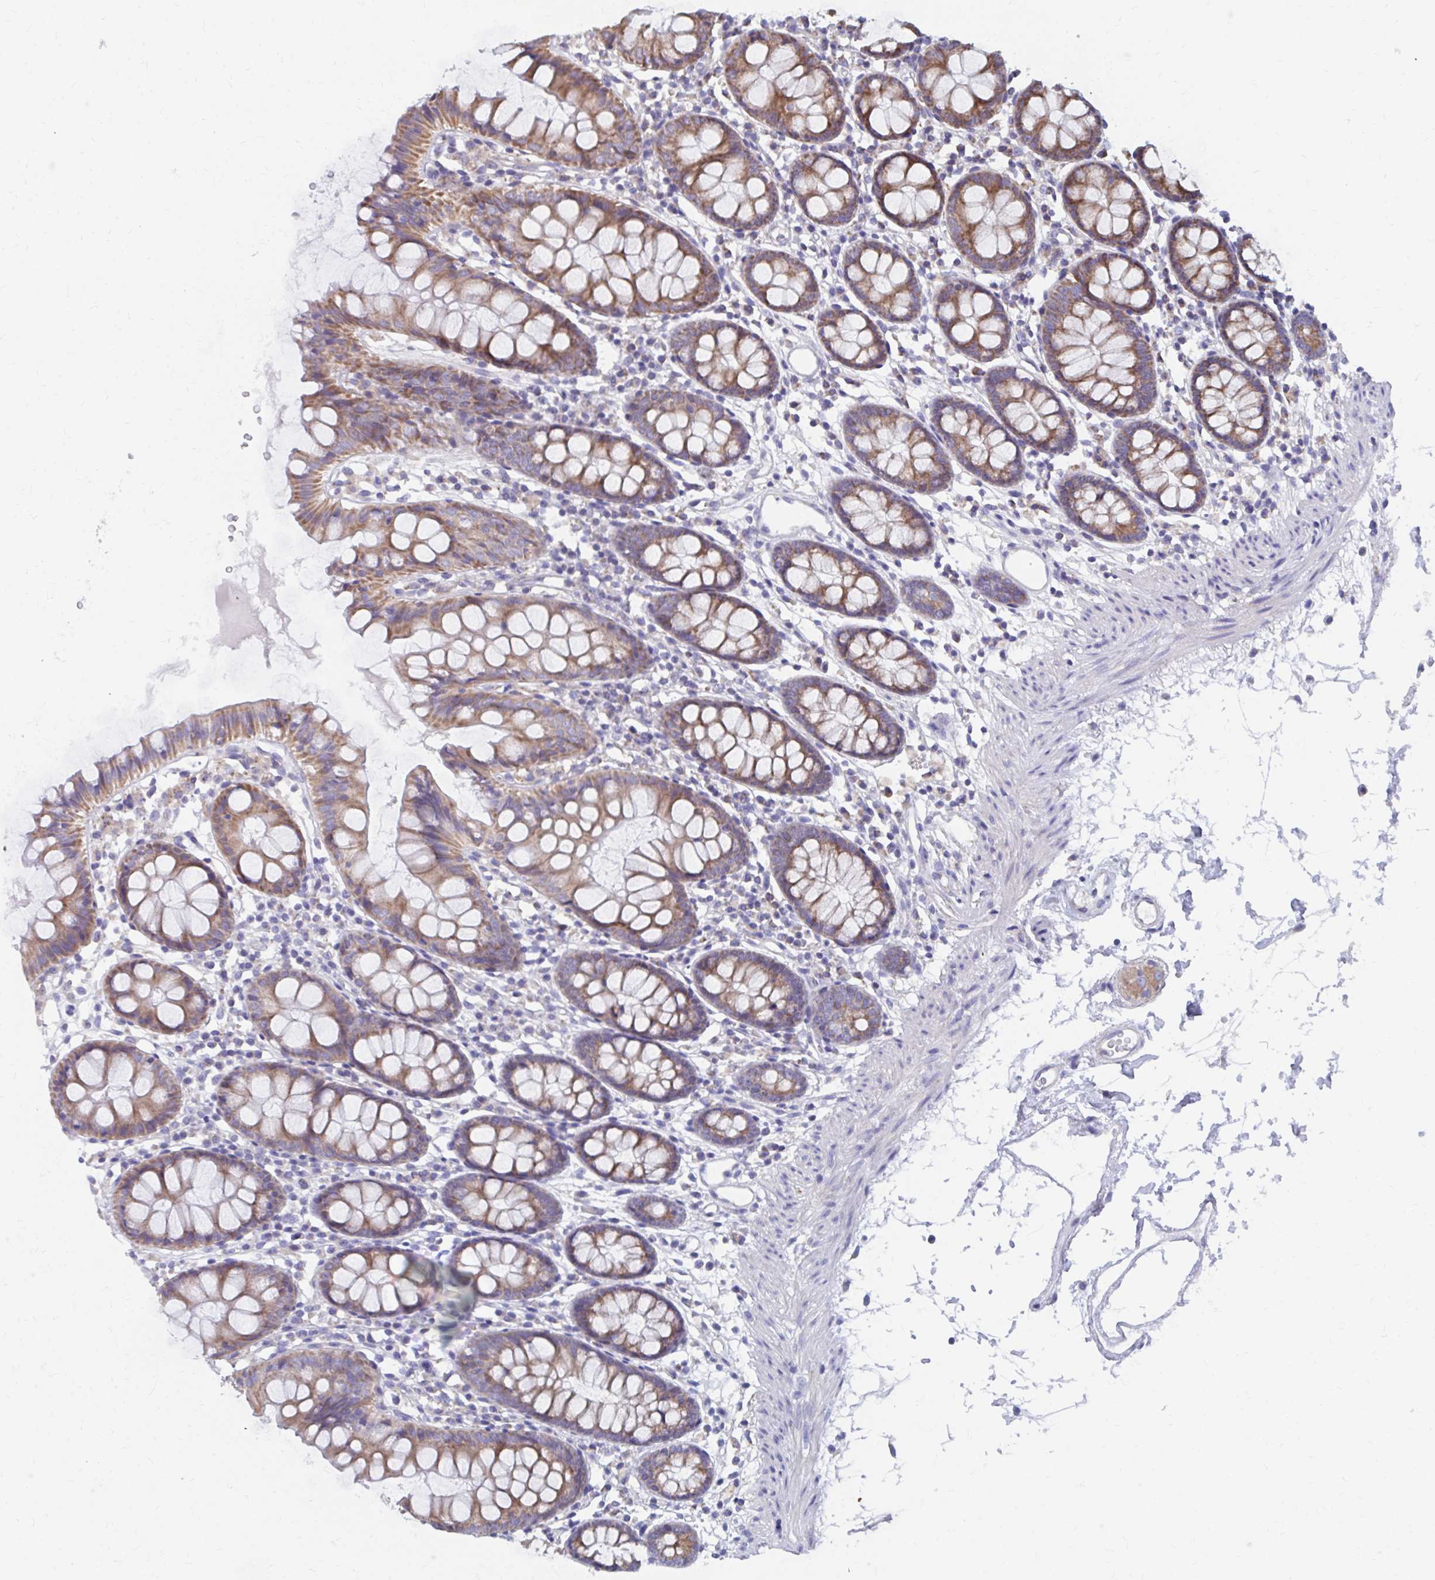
{"staining": {"intensity": "negative", "quantity": "none", "location": "none"}, "tissue": "colon", "cell_type": "Endothelial cells", "image_type": "normal", "snomed": [{"axis": "morphology", "description": "Normal tissue, NOS"}, {"axis": "topography", "description": "Colon"}], "caption": "Immunohistochemistry of benign colon exhibits no staining in endothelial cells.", "gene": "RCC1L", "patient": {"sex": "female", "age": 84}}